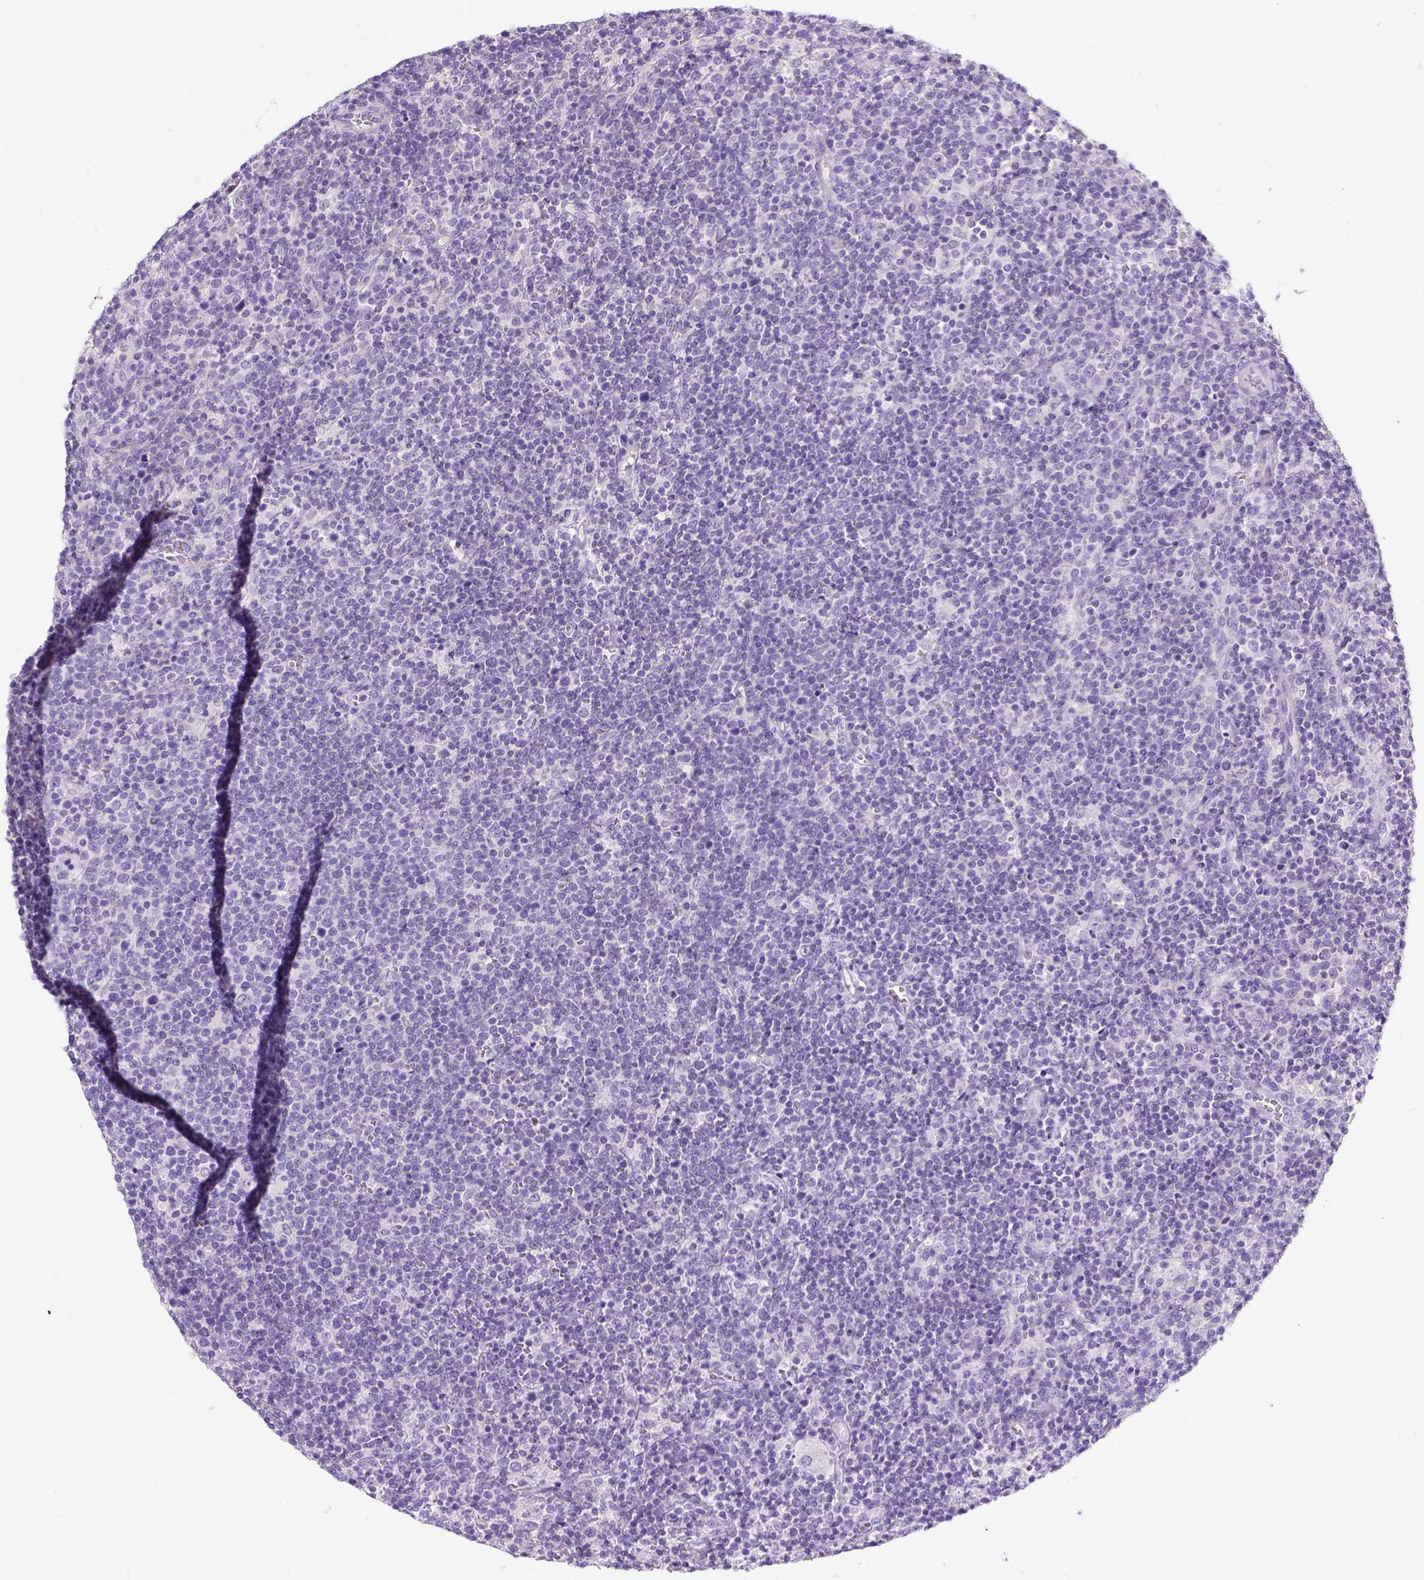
{"staining": {"intensity": "negative", "quantity": "none", "location": "none"}, "tissue": "lymphoma", "cell_type": "Tumor cells", "image_type": "cancer", "snomed": [{"axis": "morphology", "description": "Malignant lymphoma, non-Hodgkin's type, High grade"}, {"axis": "topography", "description": "Lymph node"}], "caption": "An immunohistochemistry (IHC) histopathology image of high-grade malignant lymphoma, non-Hodgkin's type is shown. There is no staining in tumor cells of high-grade malignant lymphoma, non-Hodgkin's type.", "gene": "C20orf144", "patient": {"sex": "male", "age": 61}}